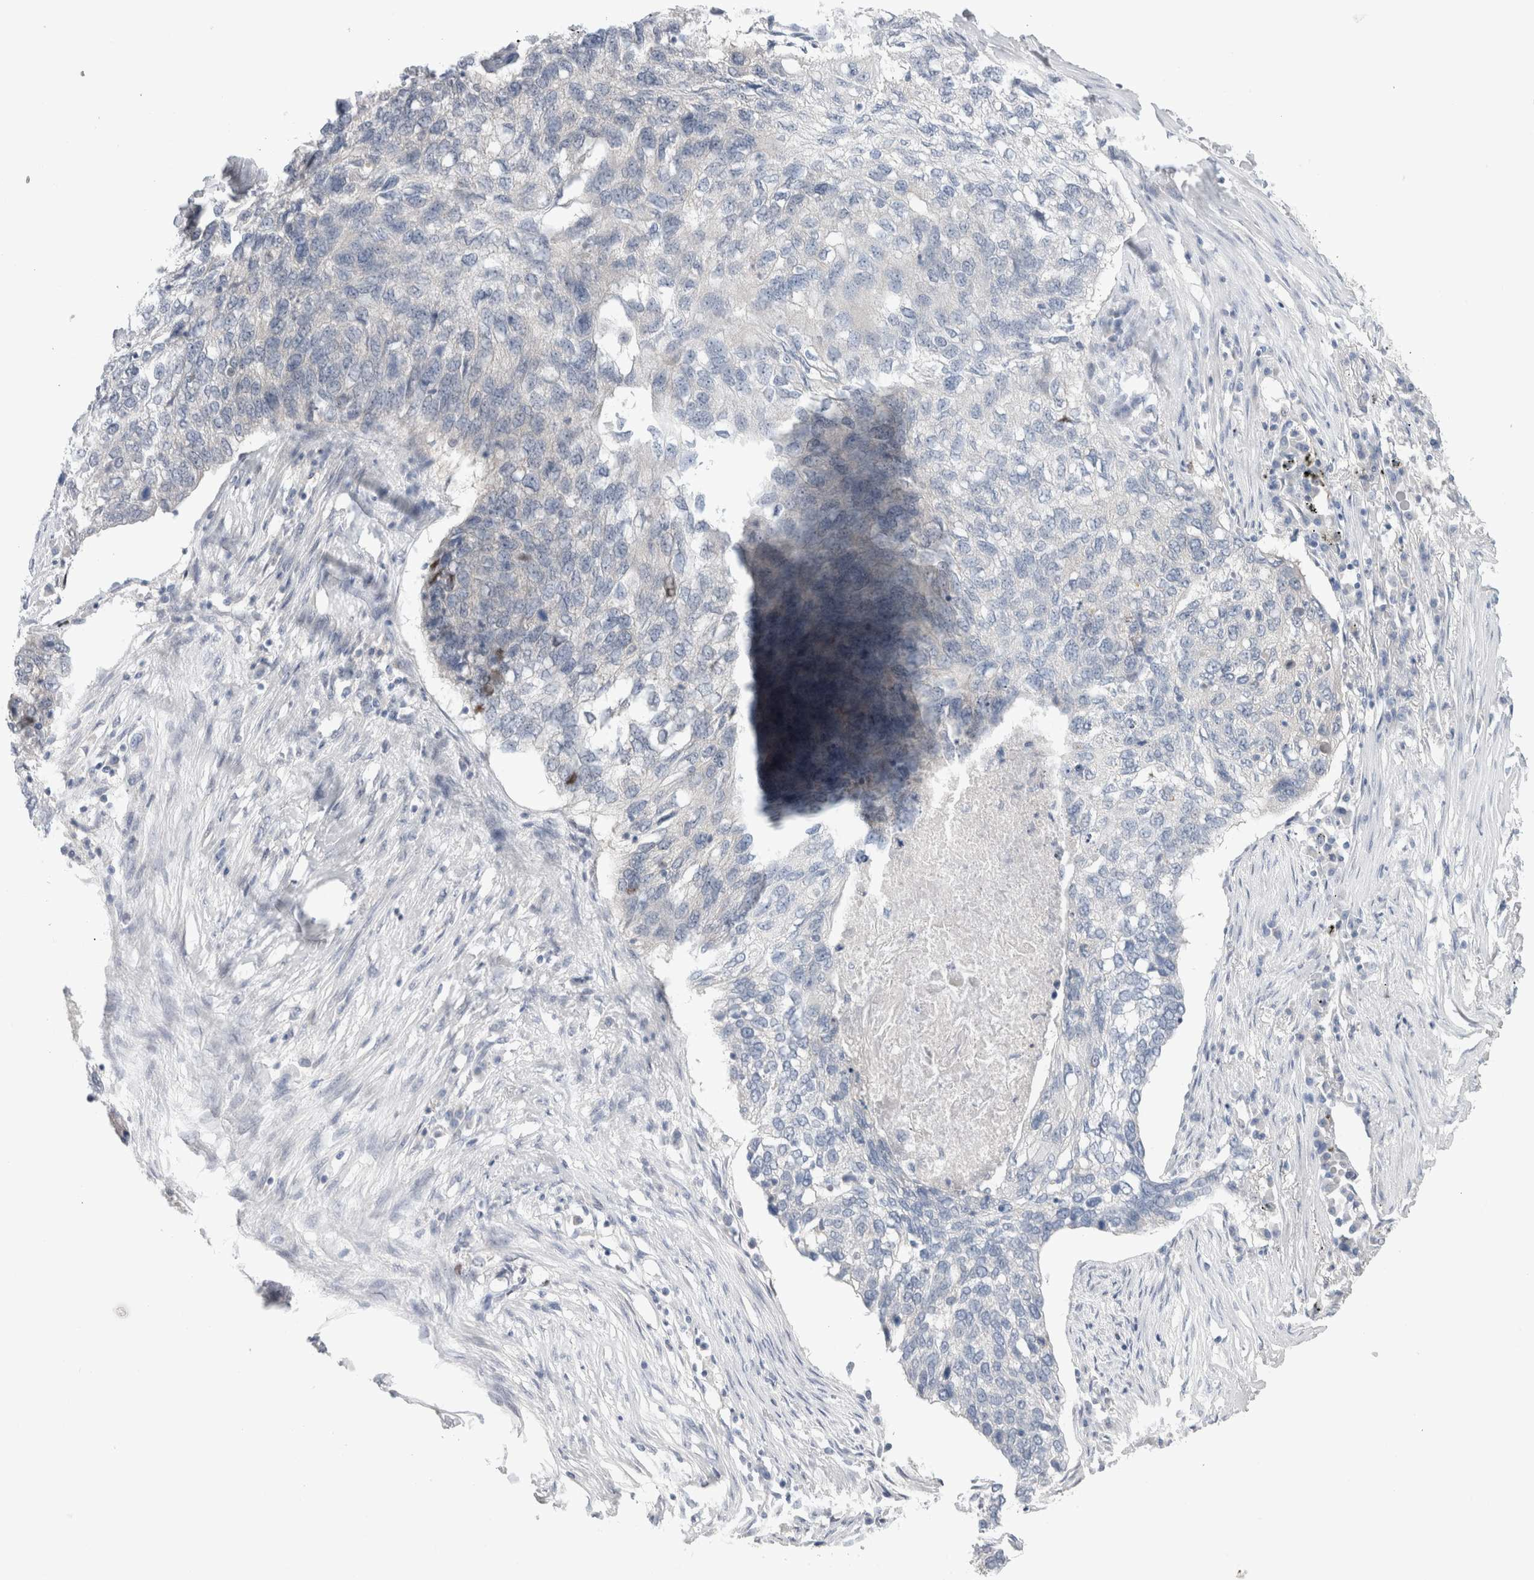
{"staining": {"intensity": "negative", "quantity": "none", "location": "none"}, "tissue": "lung cancer", "cell_type": "Tumor cells", "image_type": "cancer", "snomed": [{"axis": "morphology", "description": "Squamous cell carcinoma, NOS"}, {"axis": "topography", "description": "Lung"}], "caption": "Tumor cells are negative for brown protein staining in lung cancer.", "gene": "NDOR1", "patient": {"sex": "female", "age": 63}}